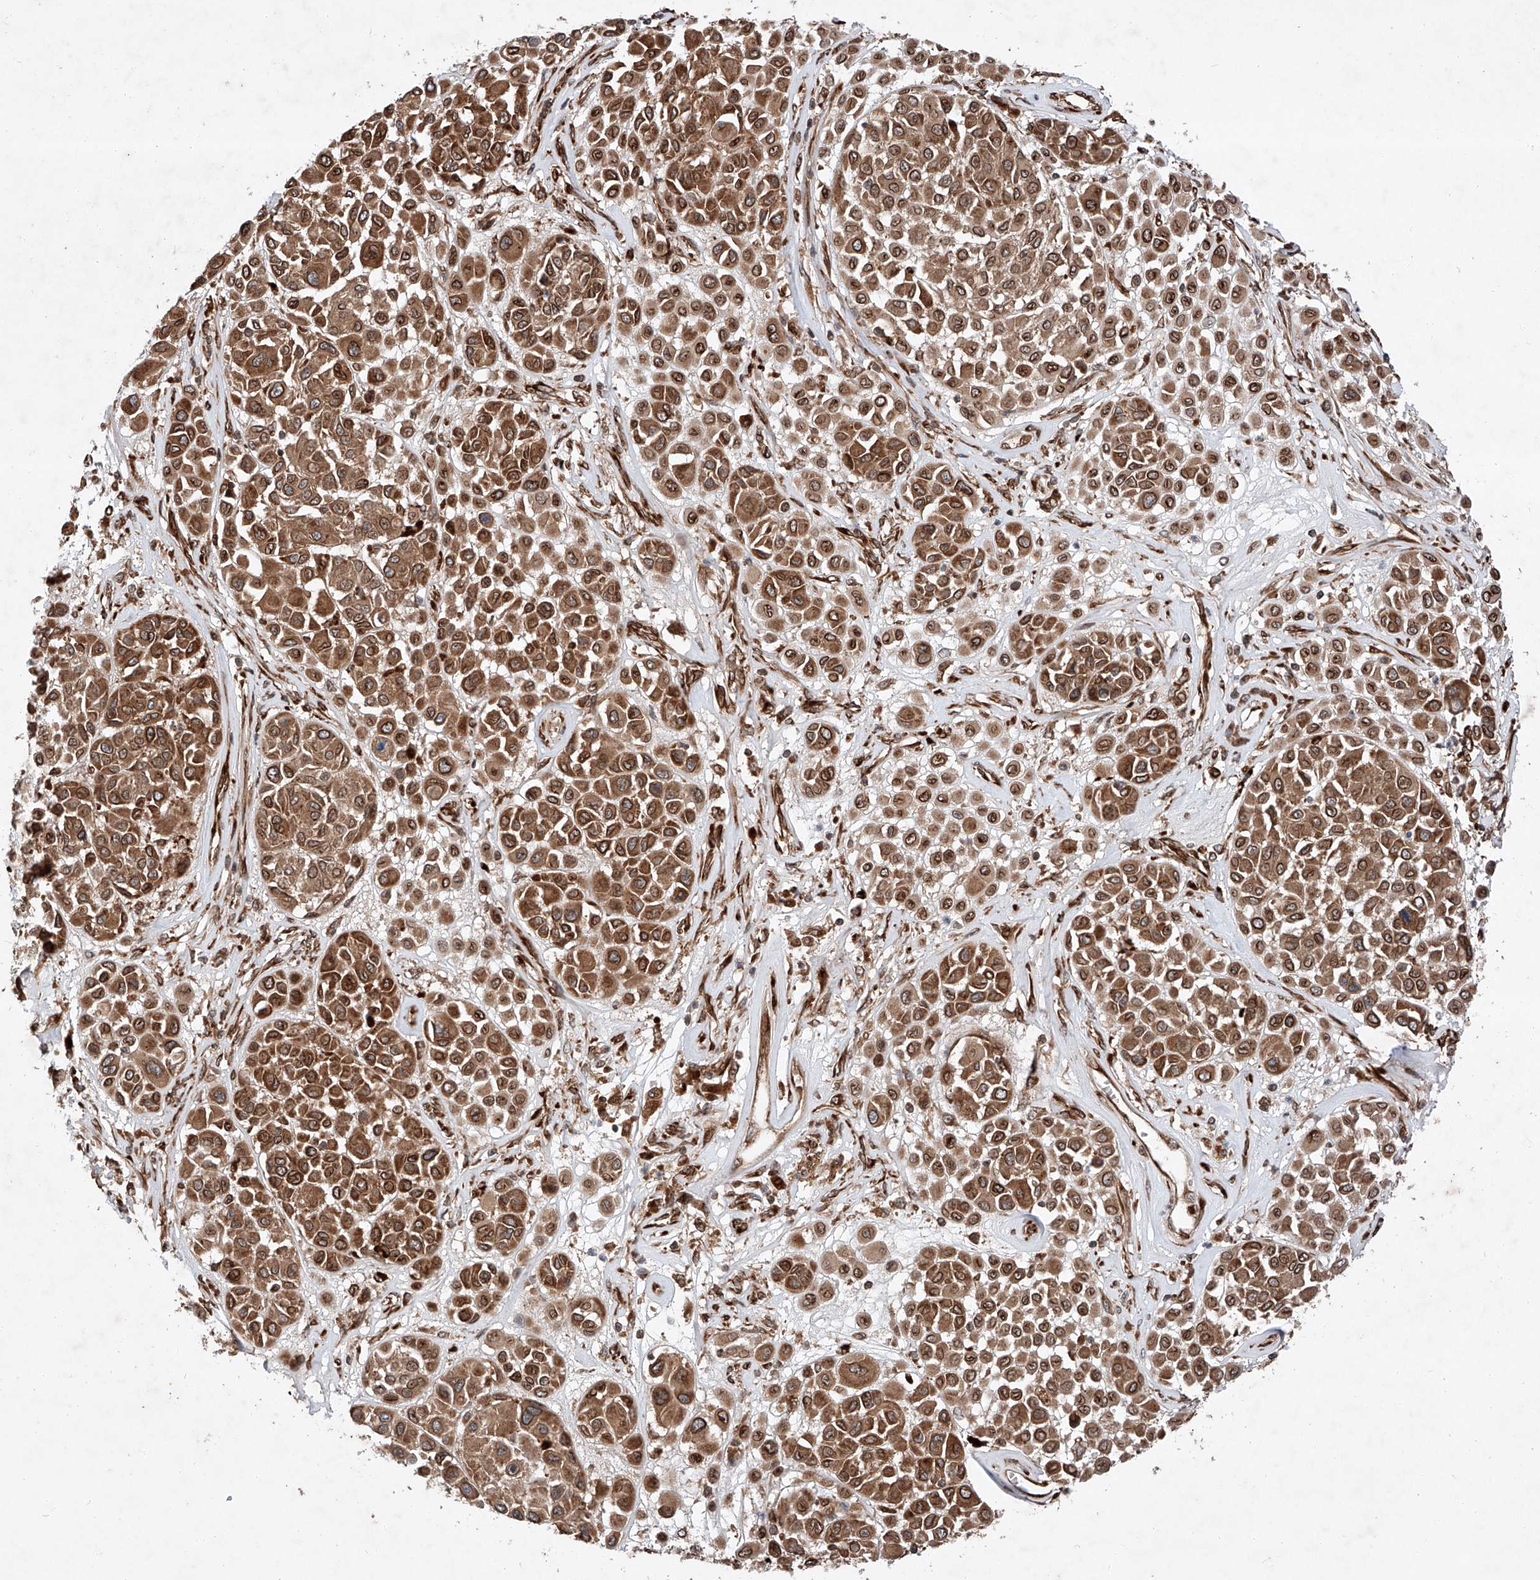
{"staining": {"intensity": "moderate", "quantity": ">75%", "location": "cytoplasmic/membranous,nuclear"}, "tissue": "melanoma", "cell_type": "Tumor cells", "image_type": "cancer", "snomed": [{"axis": "morphology", "description": "Malignant melanoma, Metastatic site"}, {"axis": "topography", "description": "Soft tissue"}], "caption": "An image of melanoma stained for a protein displays moderate cytoplasmic/membranous and nuclear brown staining in tumor cells.", "gene": "ZFP28", "patient": {"sex": "male", "age": 41}}